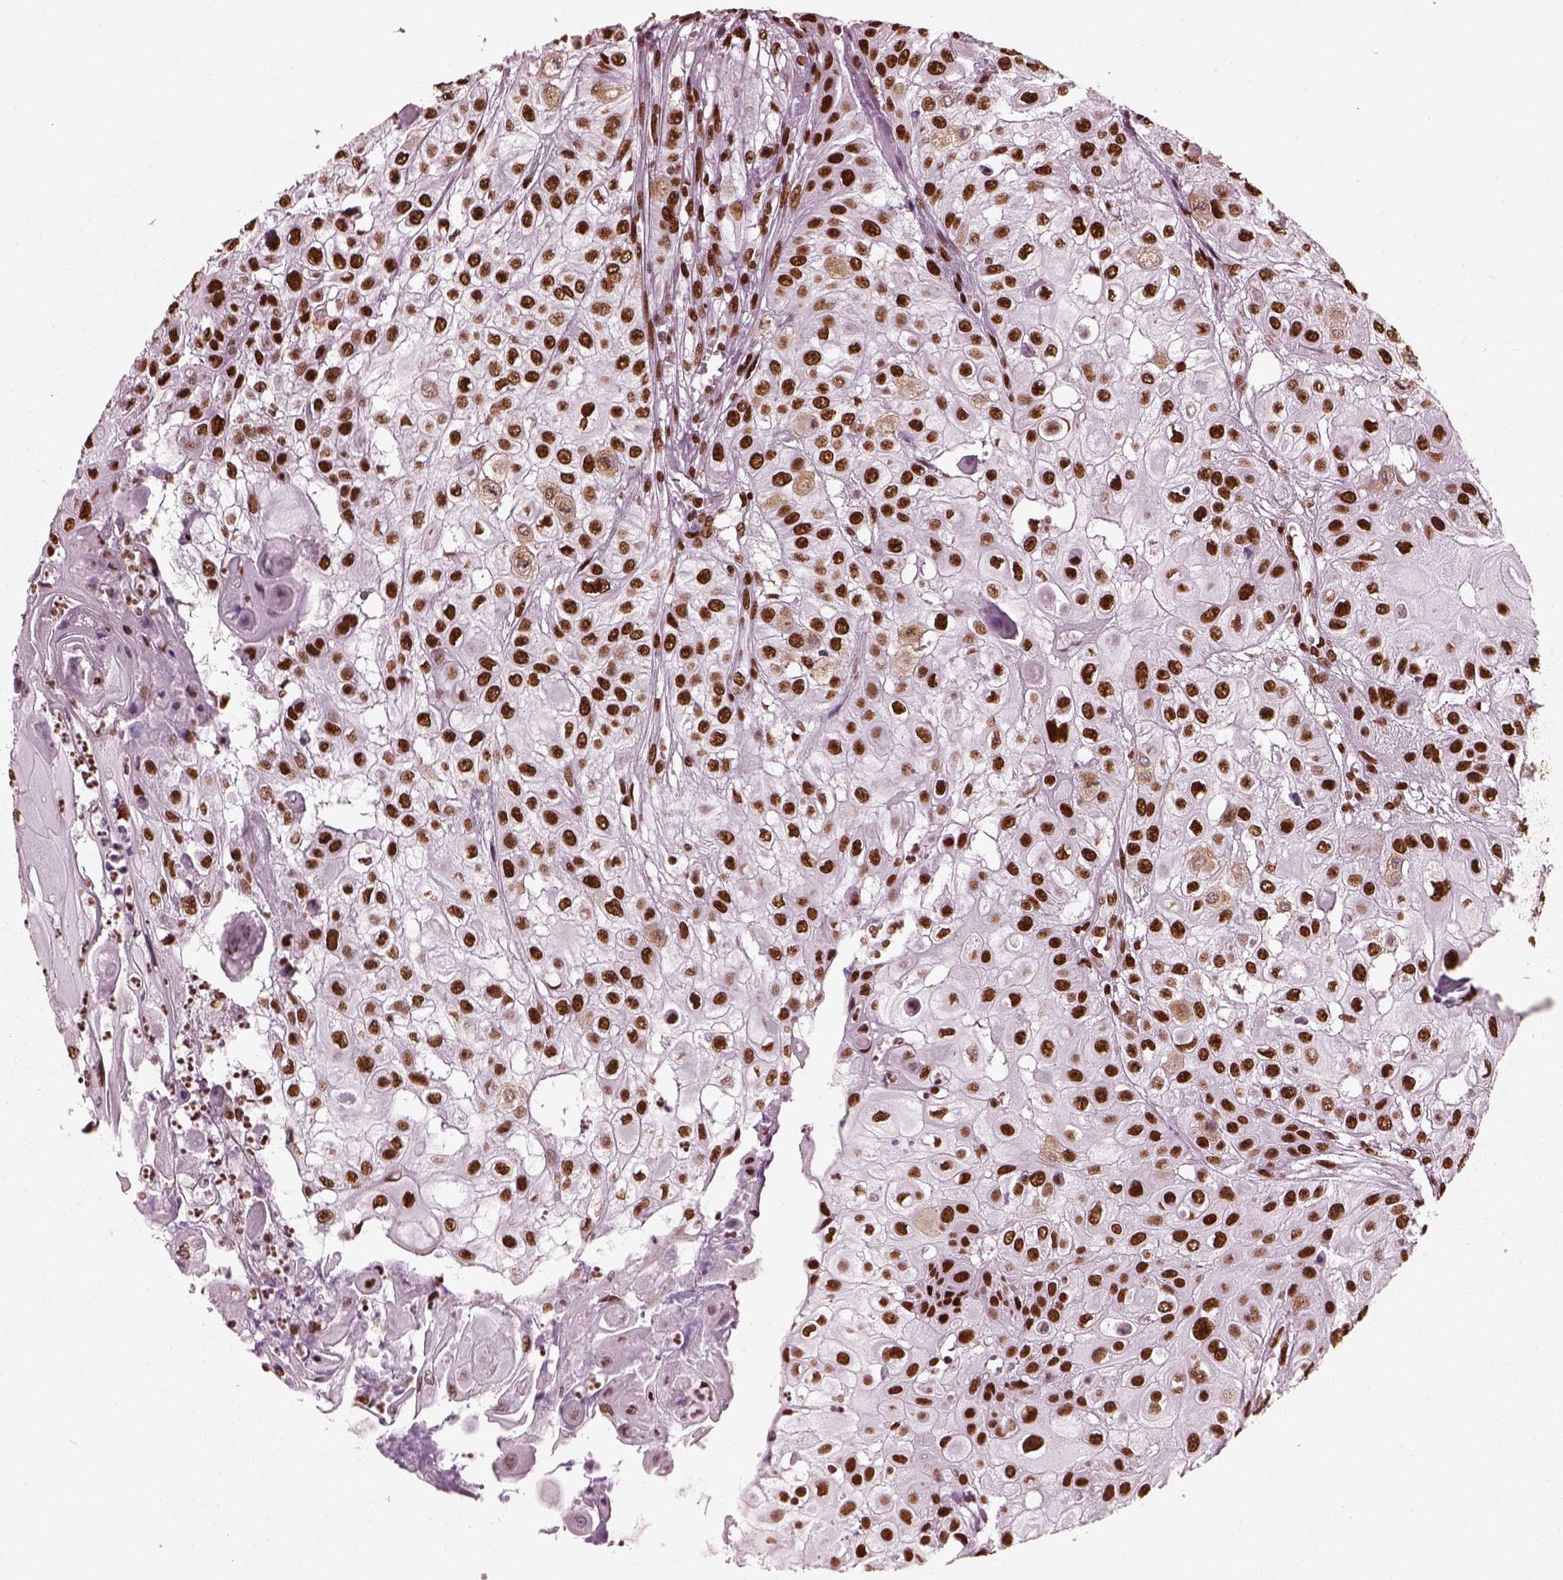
{"staining": {"intensity": "strong", "quantity": ">75%", "location": "nuclear"}, "tissue": "urothelial cancer", "cell_type": "Tumor cells", "image_type": "cancer", "snomed": [{"axis": "morphology", "description": "Urothelial carcinoma, High grade"}, {"axis": "topography", "description": "Urinary bladder"}], "caption": "This is a micrograph of IHC staining of high-grade urothelial carcinoma, which shows strong expression in the nuclear of tumor cells.", "gene": "CBFA2T3", "patient": {"sex": "female", "age": 79}}